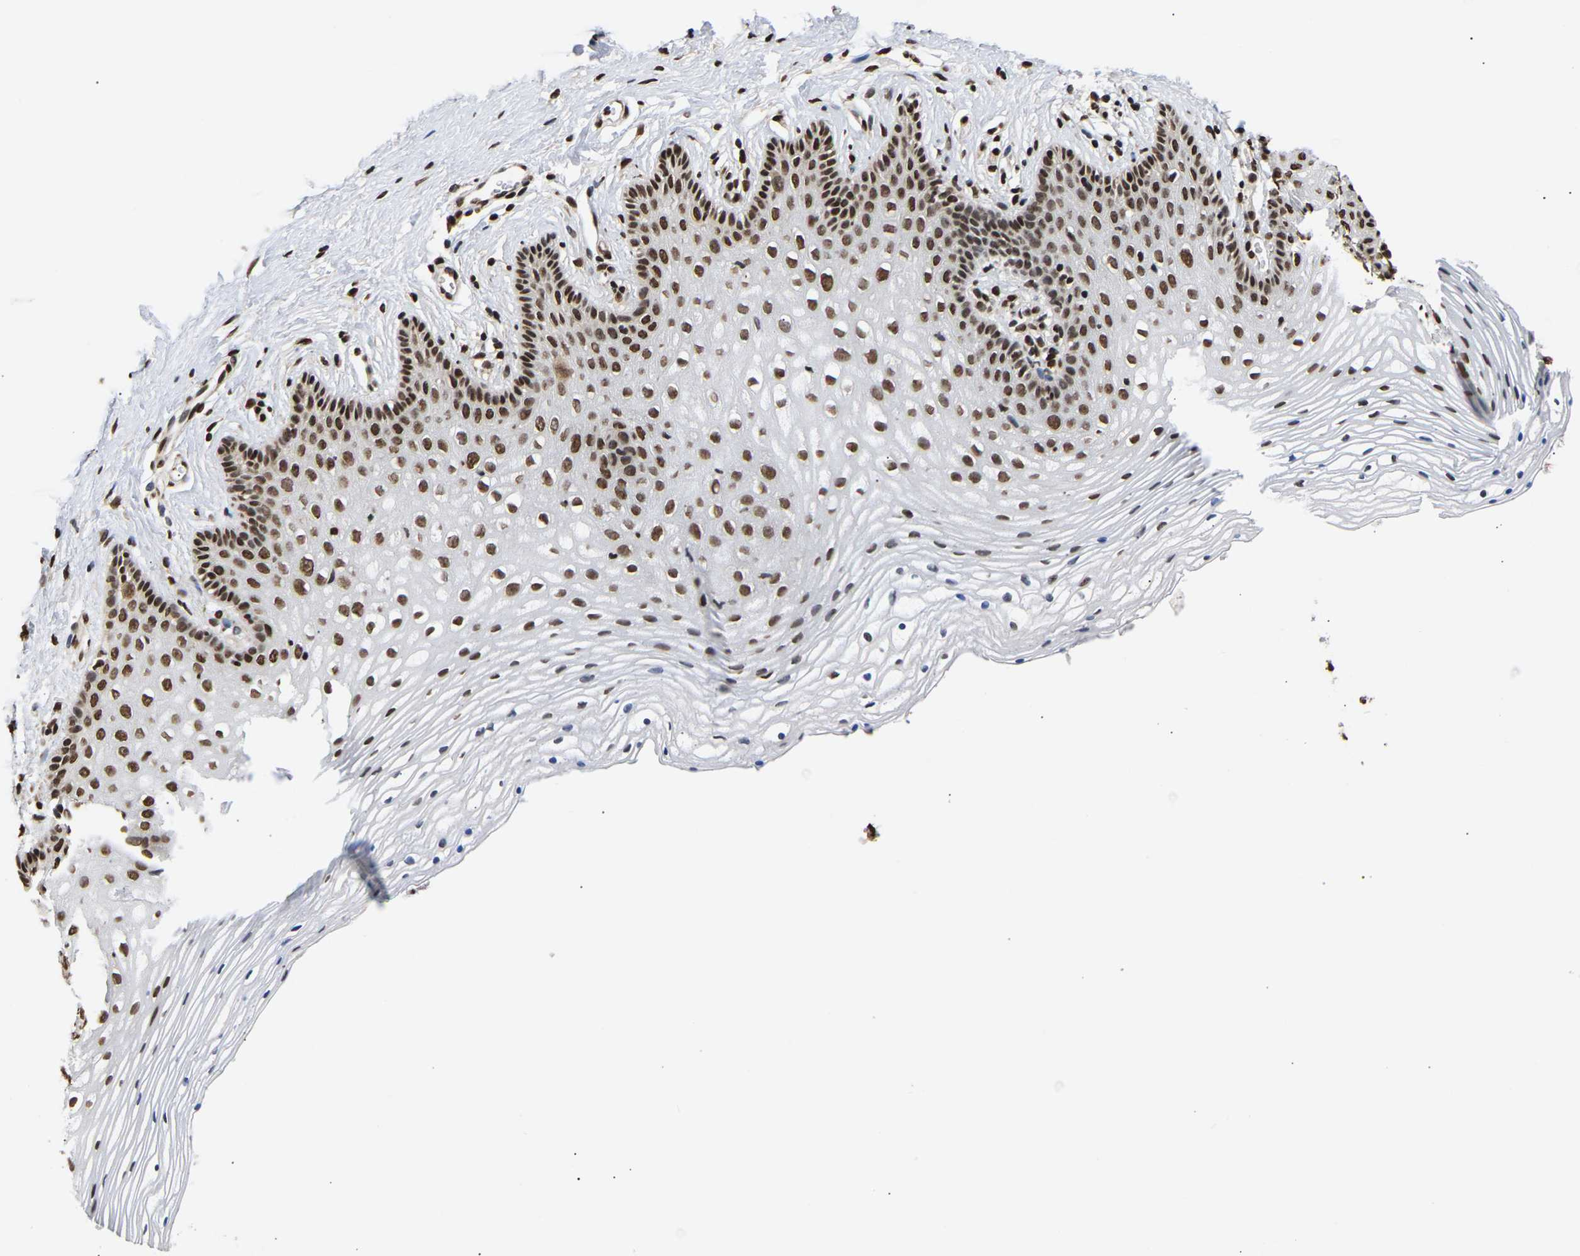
{"staining": {"intensity": "strong", "quantity": ">75%", "location": "nuclear"}, "tissue": "vagina", "cell_type": "Squamous epithelial cells", "image_type": "normal", "snomed": [{"axis": "morphology", "description": "Normal tissue, NOS"}, {"axis": "topography", "description": "Vagina"}], "caption": "This photomicrograph reveals immunohistochemistry (IHC) staining of normal vagina, with high strong nuclear expression in about >75% of squamous epithelial cells.", "gene": "PSIP1", "patient": {"sex": "female", "age": 32}}